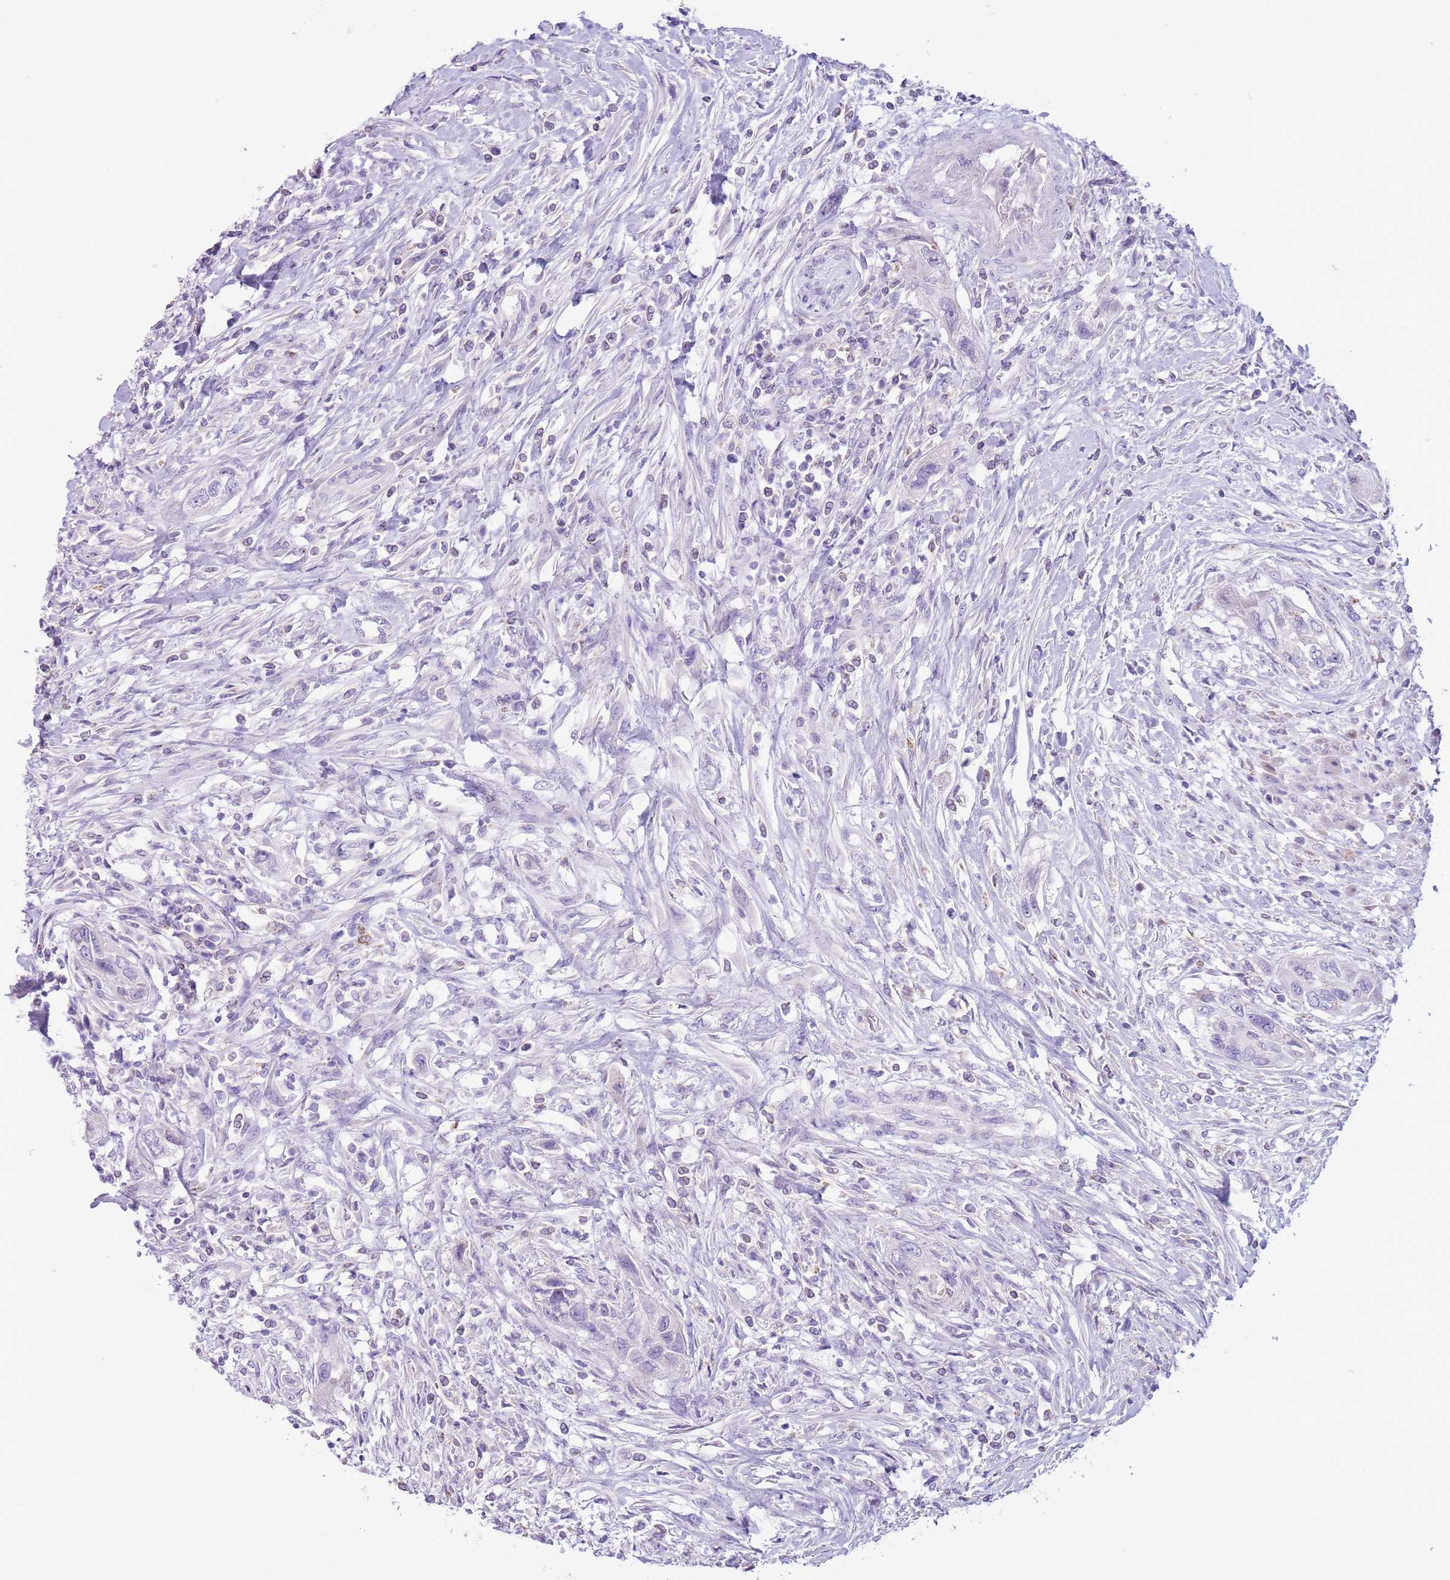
{"staining": {"intensity": "negative", "quantity": "none", "location": "none"}, "tissue": "urothelial cancer", "cell_type": "Tumor cells", "image_type": "cancer", "snomed": [{"axis": "morphology", "description": "Urothelial carcinoma, High grade"}, {"axis": "topography", "description": "Urinary bladder"}], "caption": "An image of human high-grade urothelial carcinoma is negative for staining in tumor cells.", "gene": "ZNF697", "patient": {"sex": "female", "age": 60}}